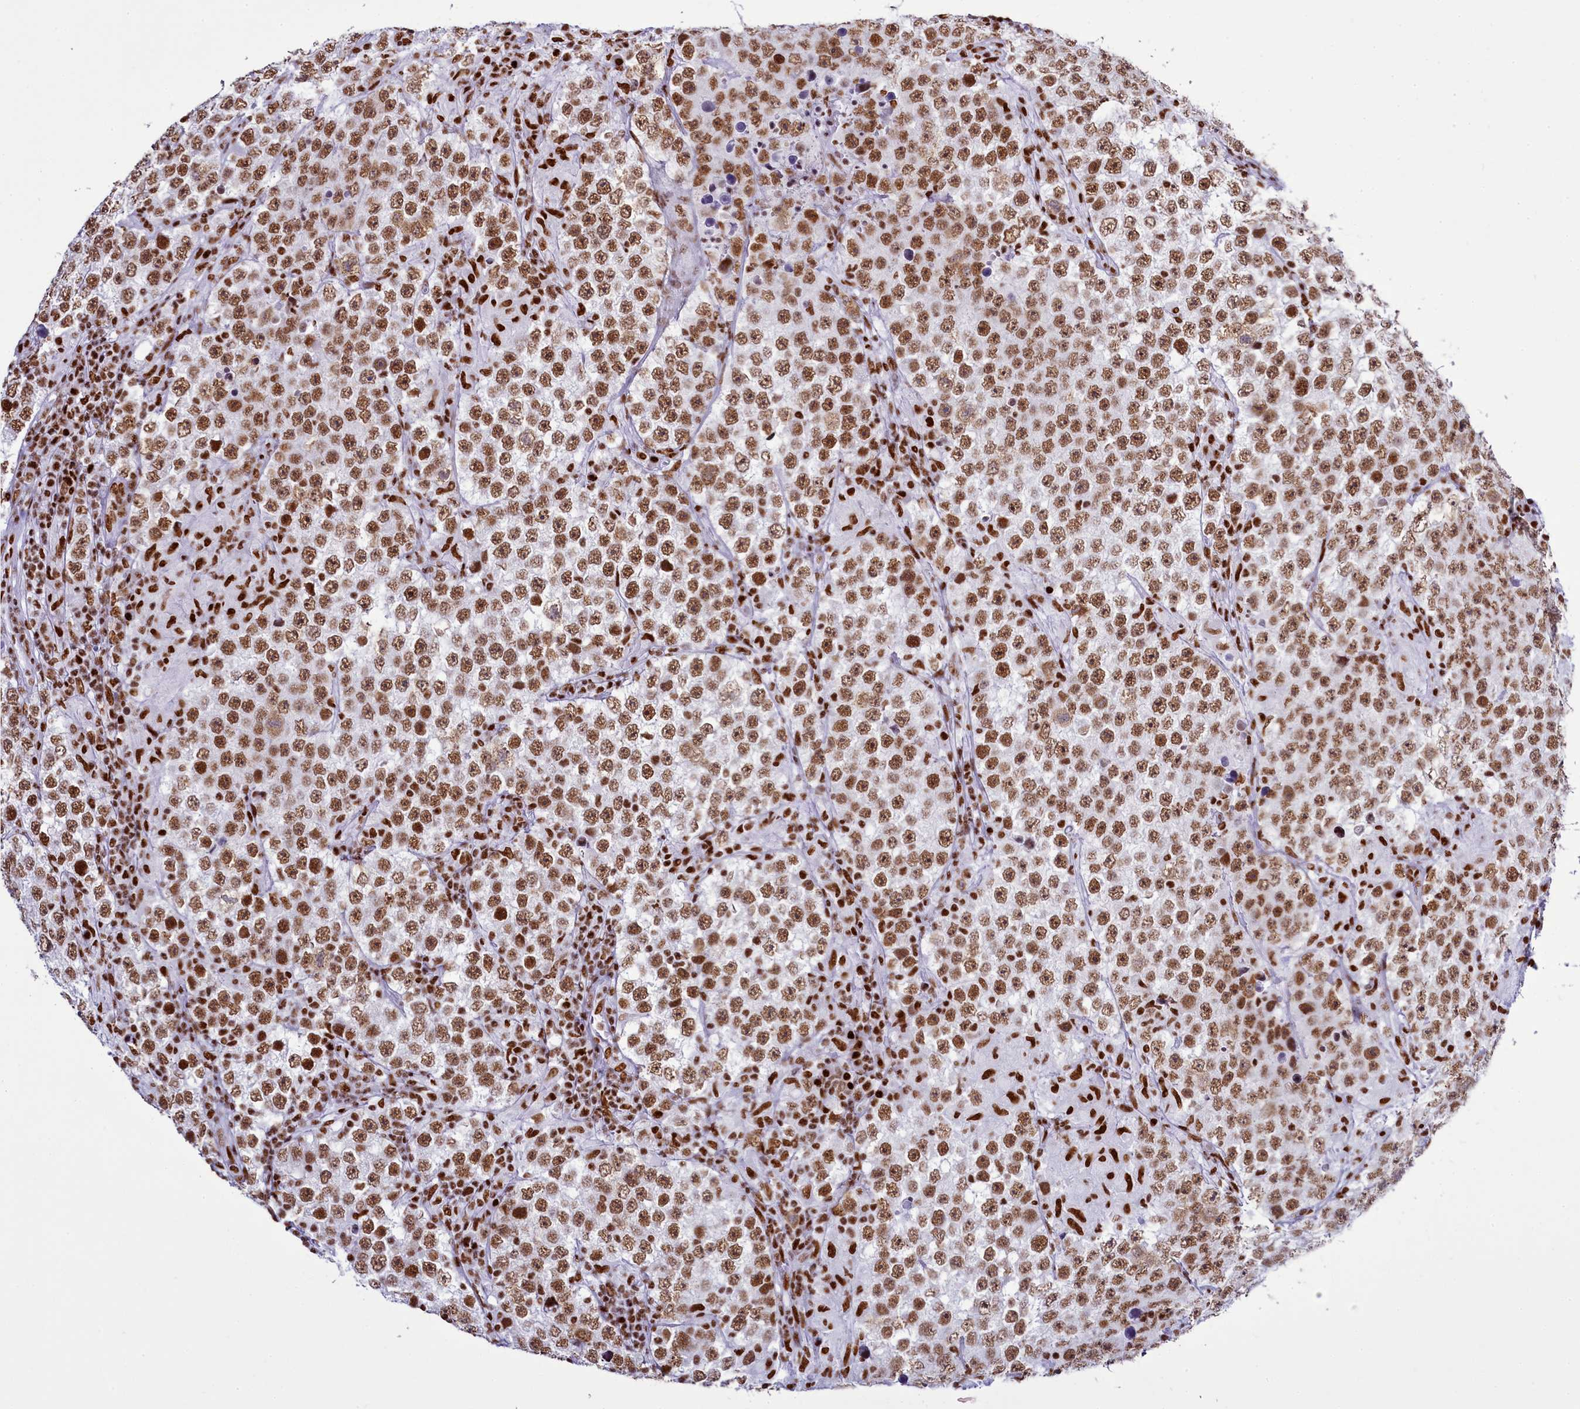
{"staining": {"intensity": "moderate", "quantity": ">75%", "location": "nuclear"}, "tissue": "testis cancer", "cell_type": "Tumor cells", "image_type": "cancer", "snomed": [{"axis": "morphology", "description": "Normal tissue, NOS"}, {"axis": "morphology", "description": "Urothelial carcinoma, High grade"}, {"axis": "morphology", "description": "Seminoma, NOS"}, {"axis": "morphology", "description": "Carcinoma, Embryonal, NOS"}, {"axis": "topography", "description": "Urinary bladder"}, {"axis": "topography", "description": "Testis"}], "caption": "Immunohistochemistry (DAB (3,3'-diaminobenzidine)) staining of embryonal carcinoma (testis) exhibits moderate nuclear protein expression in about >75% of tumor cells.", "gene": "RALY", "patient": {"sex": "male", "age": 41}}